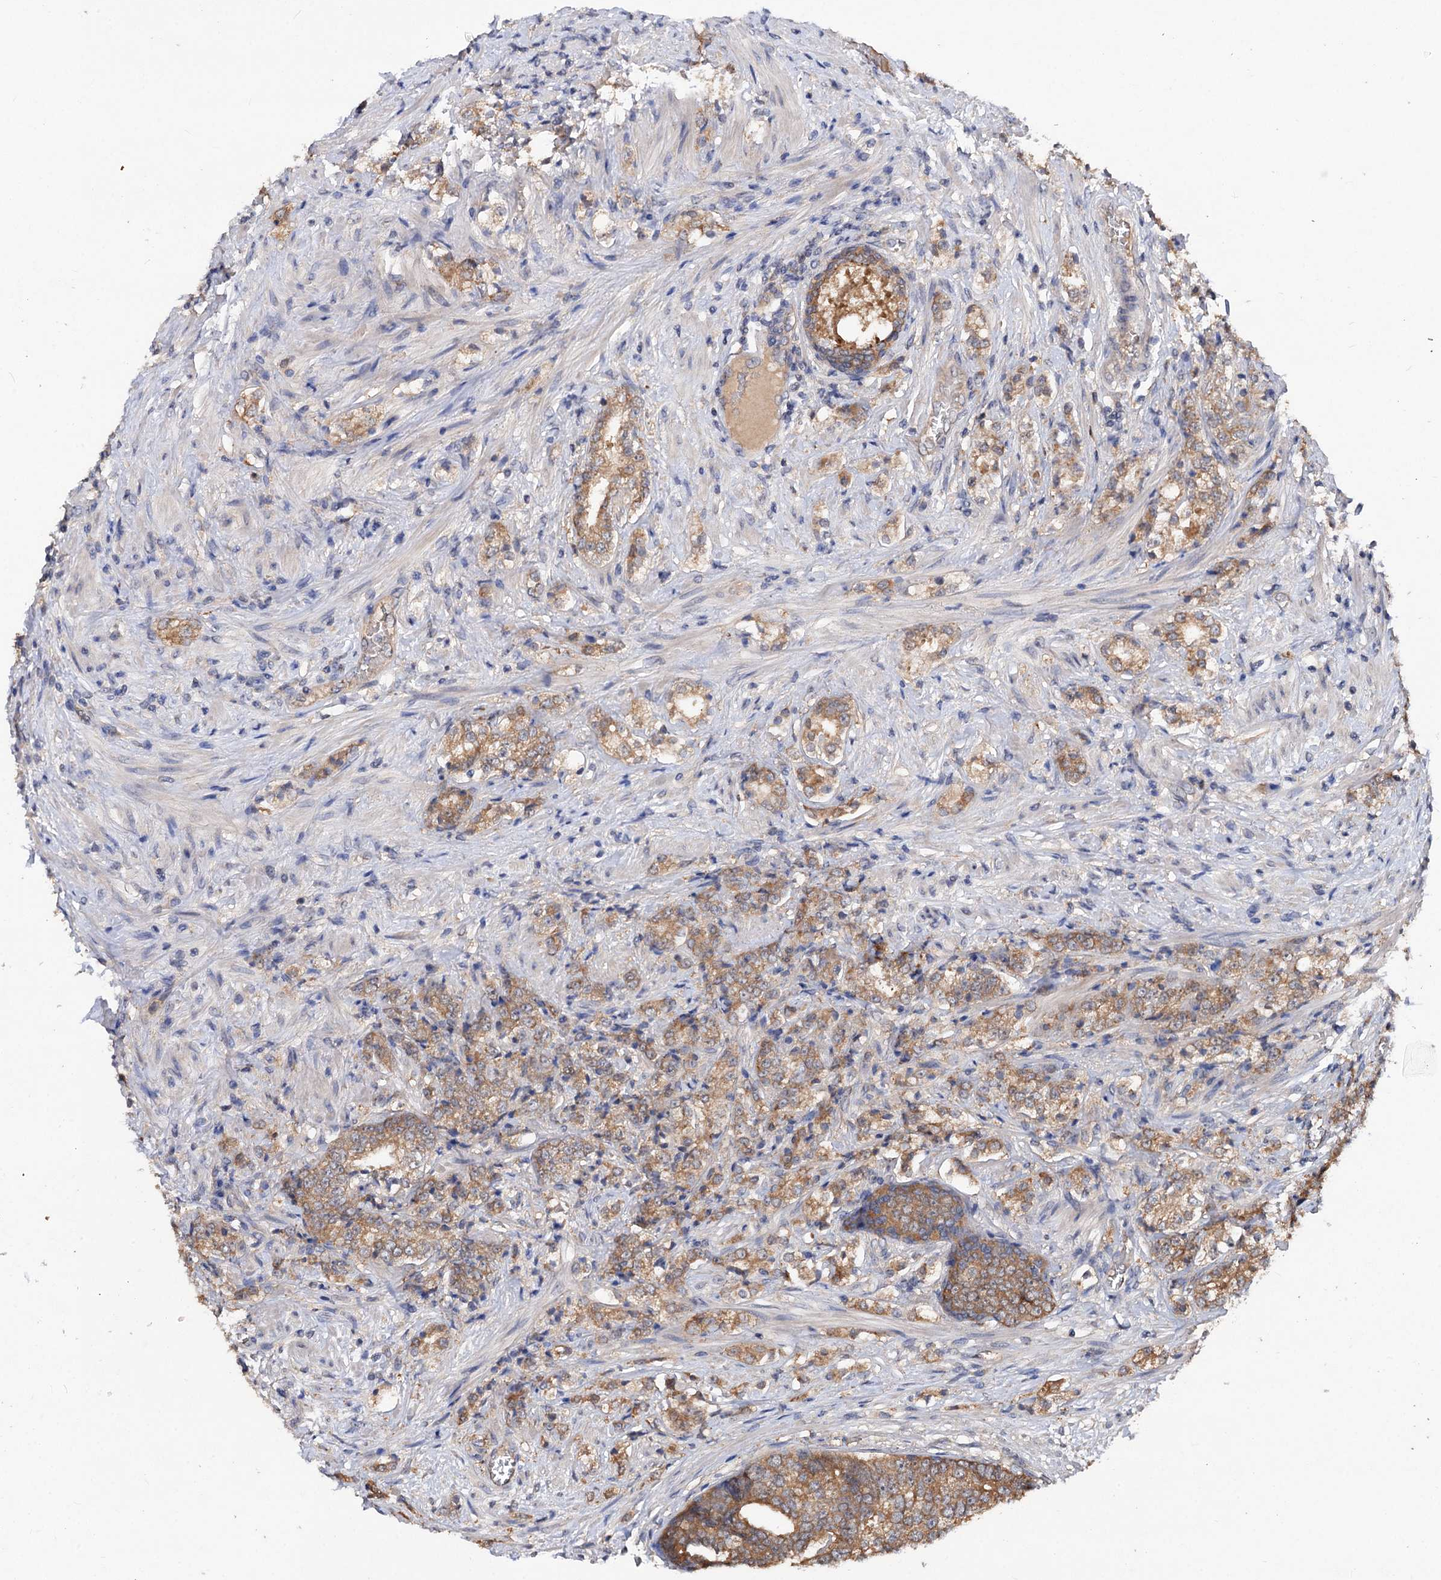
{"staining": {"intensity": "moderate", "quantity": ">75%", "location": "cytoplasmic/membranous"}, "tissue": "prostate cancer", "cell_type": "Tumor cells", "image_type": "cancer", "snomed": [{"axis": "morphology", "description": "Adenocarcinoma, High grade"}, {"axis": "topography", "description": "Prostate"}], "caption": "Protein expression analysis of prostate cancer (high-grade adenocarcinoma) exhibits moderate cytoplasmic/membranous expression in about >75% of tumor cells.", "gene": "NUDCD2", "patient": {"sex": "male", "age": 69}}